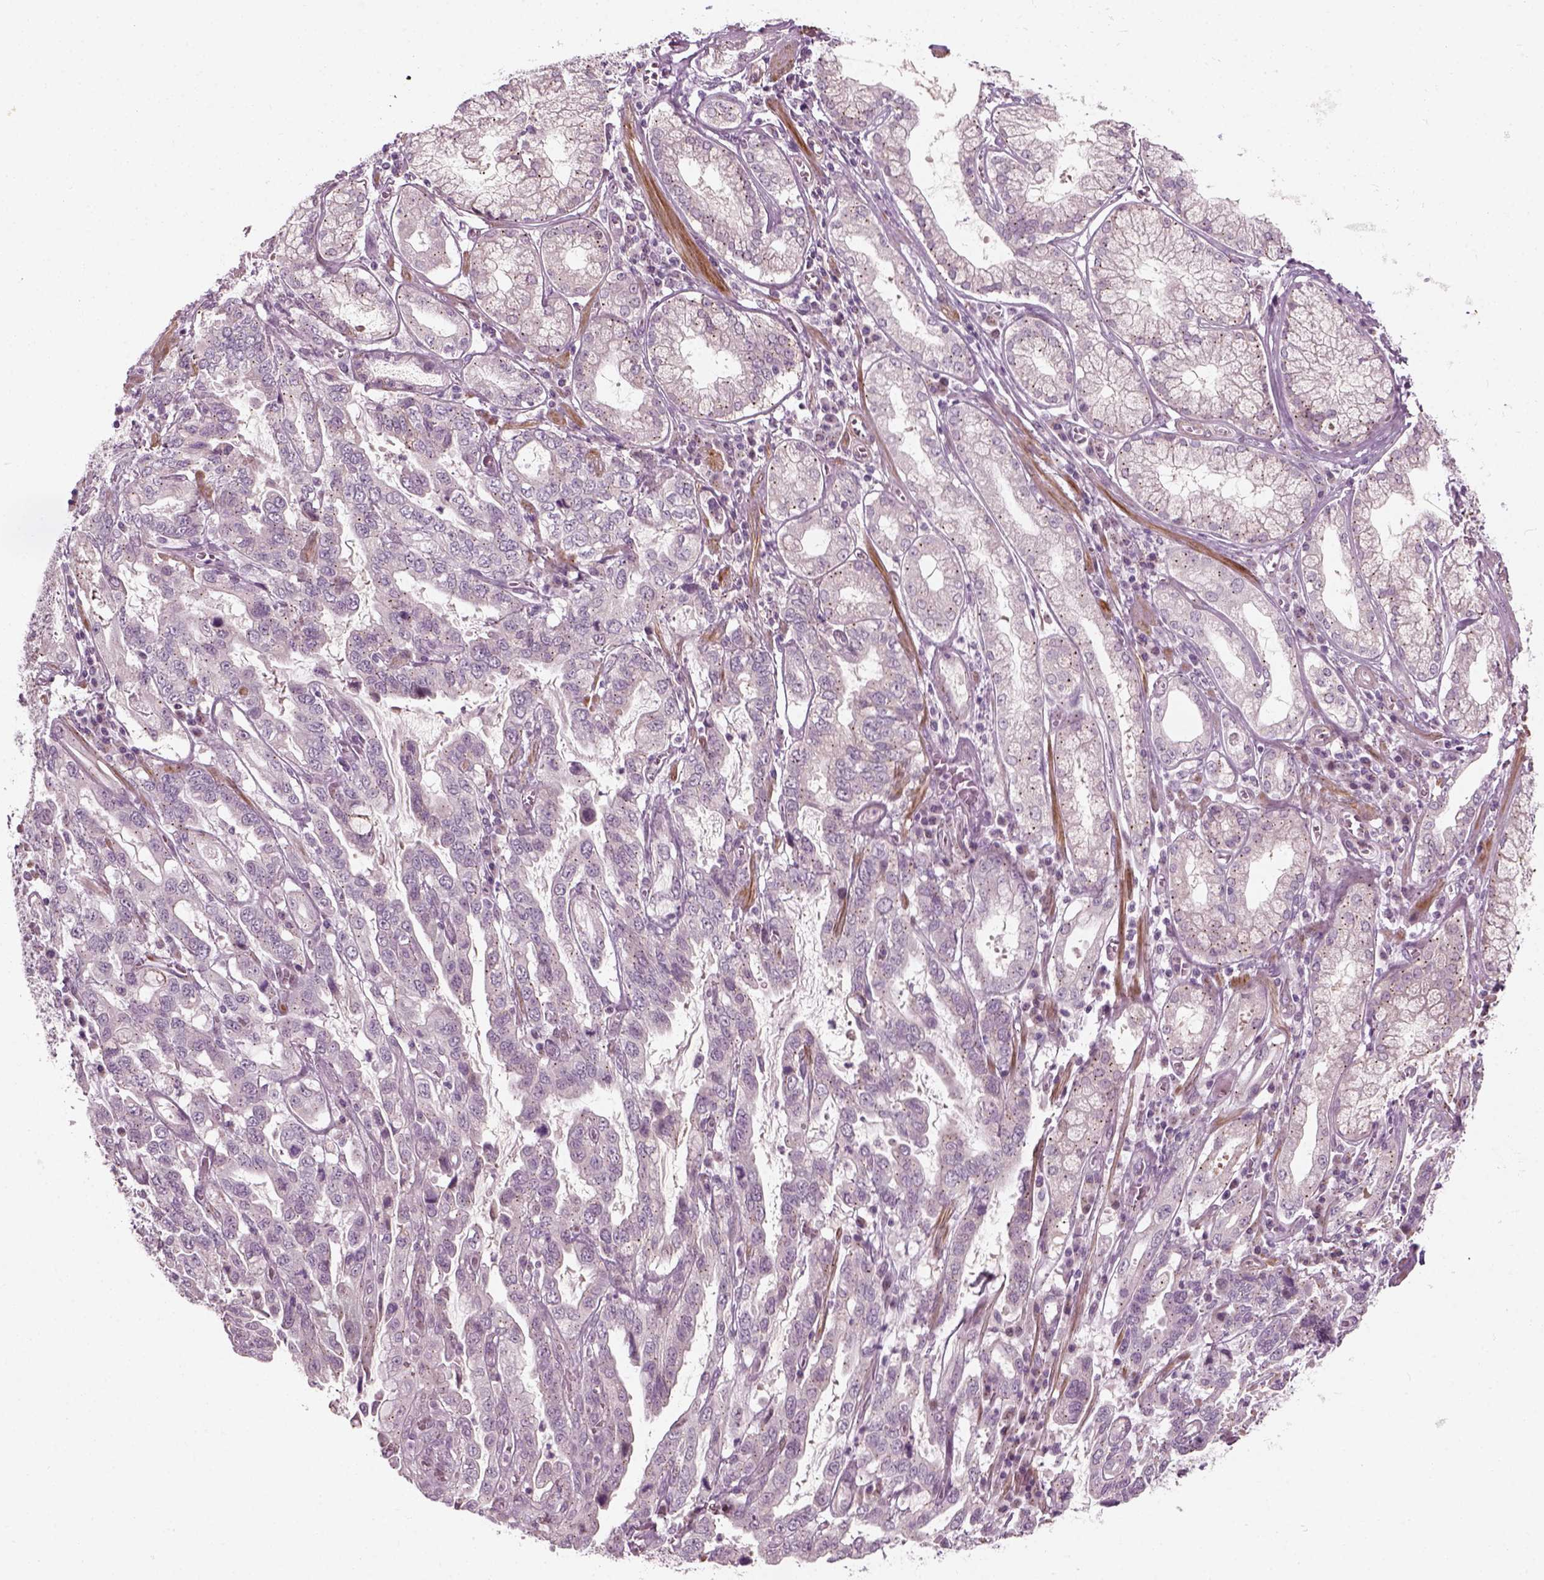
{"staining": {"intensity": "negative", "quantity": "none", "location": "none"}, "tissue": "stomach cancer", "cell_type": "Tumor cells", "image_type": "cancer", "snomed": [{"axis": "morphology", "description": "Adenocarcinoma, NOS"}, {"axis": "topography", "description": "Stomach, lower"}], "caption": "Immunohistochemistry micrograph of stomach adenocarcinoma stained for a protein (brown), which reveals no positivity in tumor cells.", "gene": "MLIP", "patient": {"sex": "female", "age": 76}}